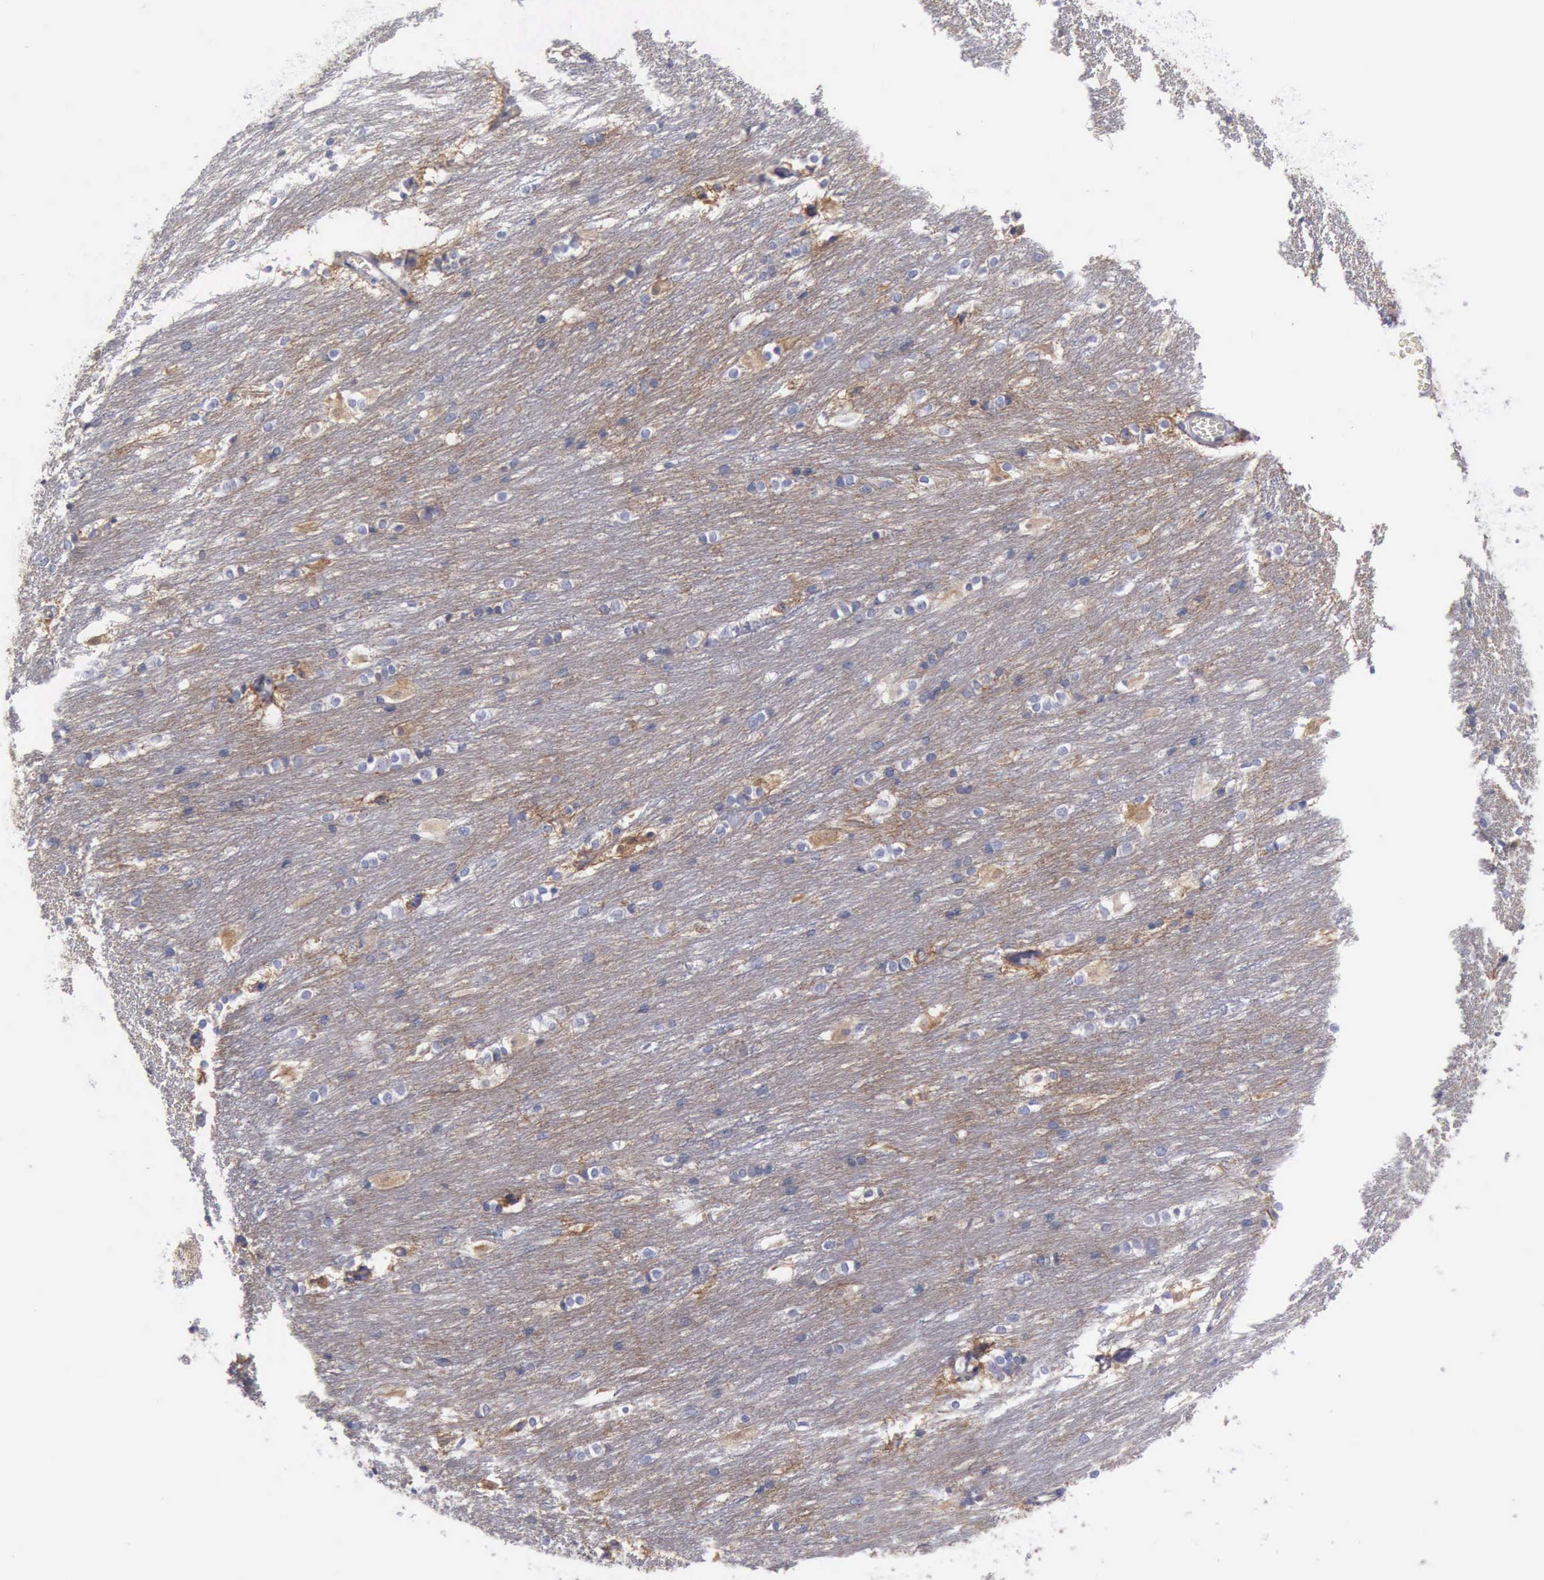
{"staining": {"intensity": "negative", "quantity": "none", "location": "none"}, "tissue": "caudate", "cell_type": "Glial cells", "image_type": "normal", "snomed": [{"axis": "morphology", "description": "Normal tissue, NOS"}, {"axis": "topography", "description": "Lateral ventricle wall"}], "caption": "Immunohistochemical staining of benign caudate displays no significant staining in glial cells.", "gene": "CDH2", "patient": {"sex": "female", "age": 19}}